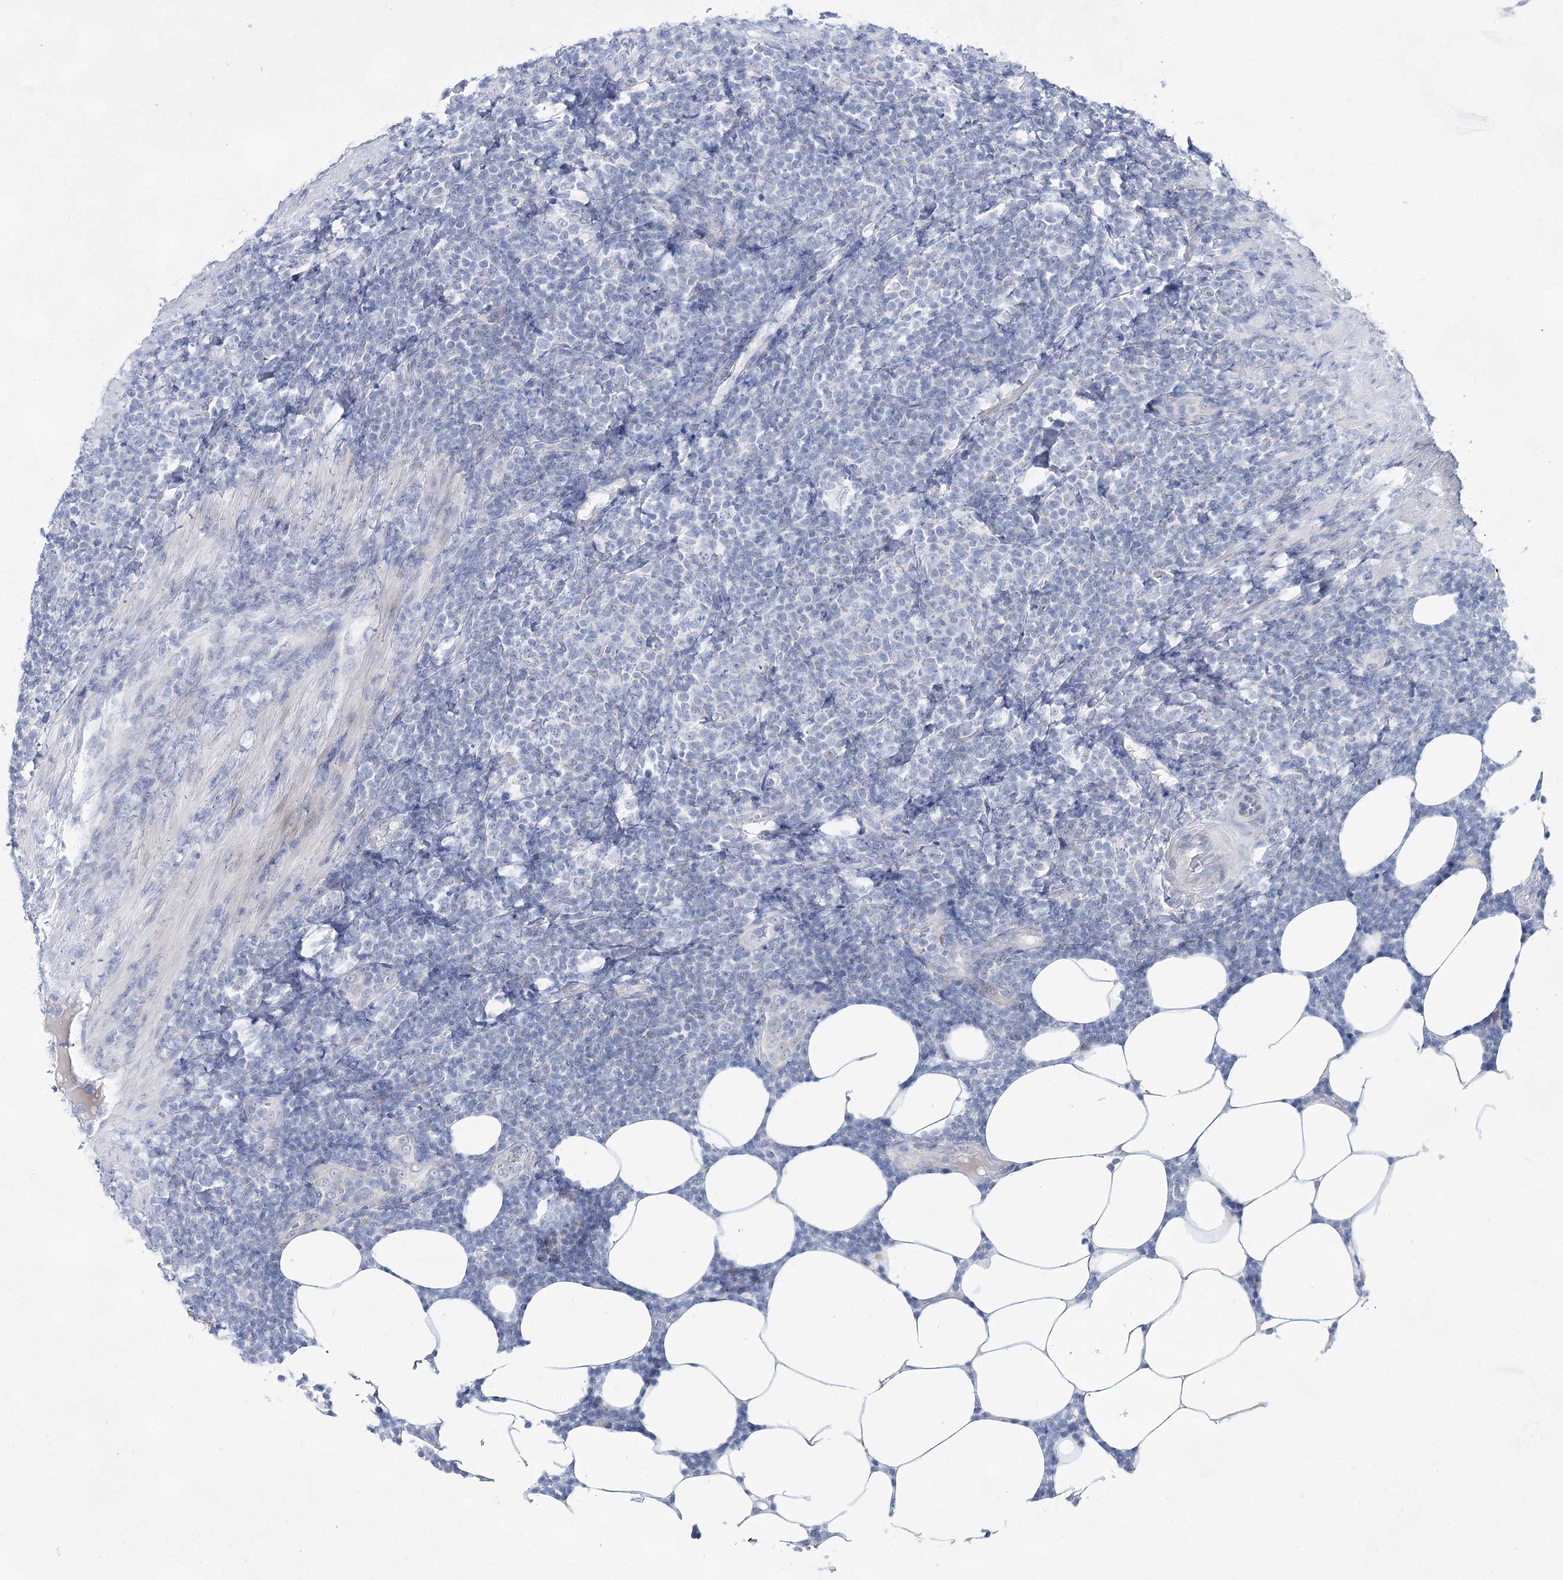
{"staining": {"intensity": "negative", "quantity": "none", "location": "none"}, "tissue": "lymphoma", "cell_type": "Tumor cells", "image_type": "cancer", "snomed": [{"axis": "morphology", "description": "Malignant lymphoma, non-Hodgkin's type, Low grade"}, {"axis": "topography", "description": "Lymph node"}], "caption": "Micrograph shows no protein positivity in tumor cells of lymphoma tissue.", "gene": "BPHL", "patient": {"sex": "male", "age": 66}}